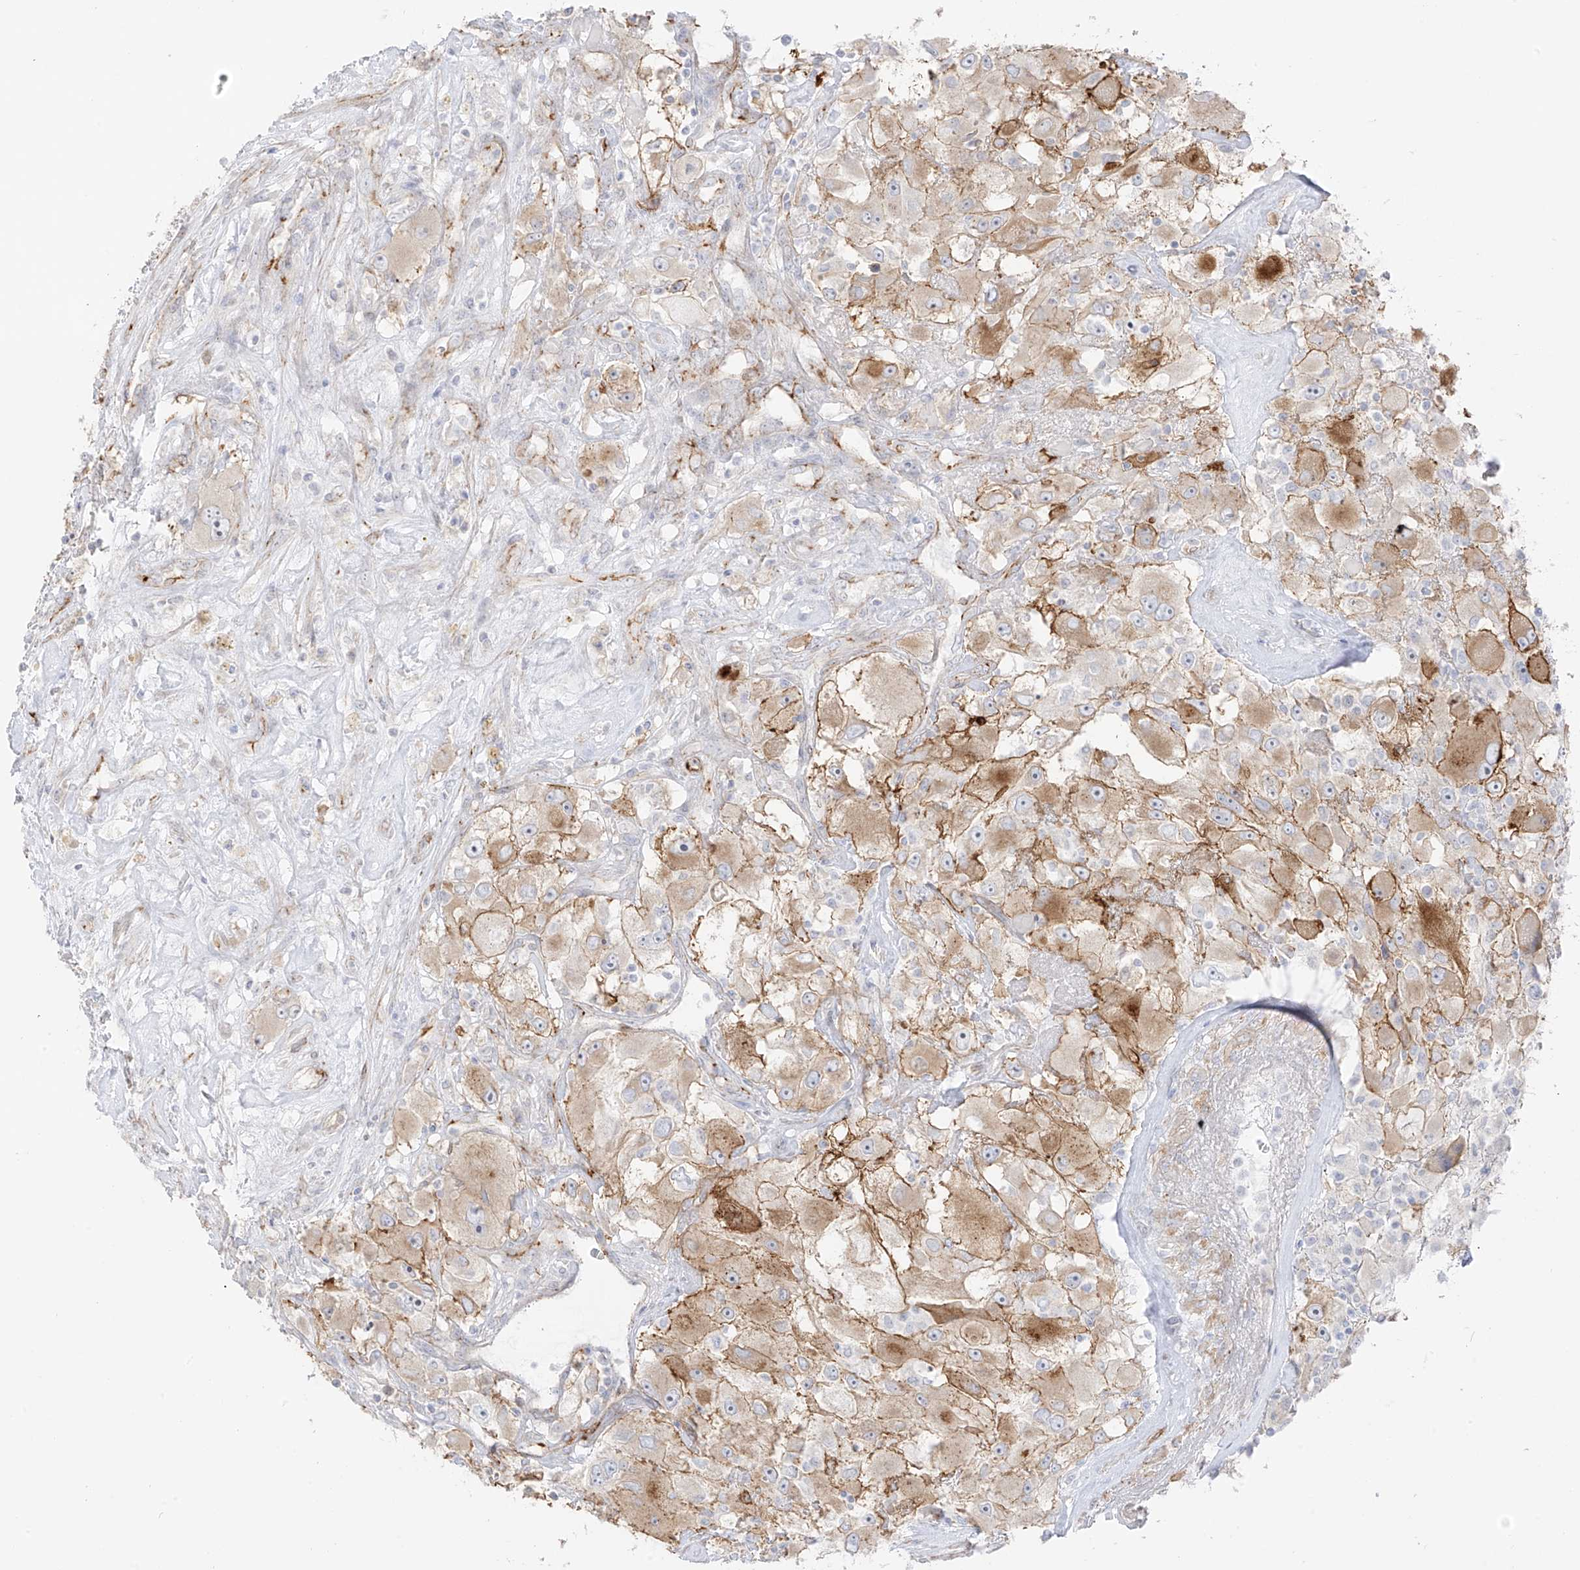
{"staining": {"intensity": "moderate", "quantity": "25%-75%", "location": "cytoplasmic/membranous"}, "tissue": "renal cancer", "cell_type": "Tumor cells", "image_type": "cancer", "snomed": [{"axis": "morphology", "description": "Adenocarcinoma, NOS"}, {"axis": "topography", "description": "Kidney"}], "caption": "DAB (3,3'-diaminobenzidine) immunohistochemical staining of renal adenocarcinoma reveals moderate cytoplasmic/membranous protein positivity in about 25%-75% of tumor cells.", "gene": "C11orf87", "patient": {"sex": "female", "age": 52}}